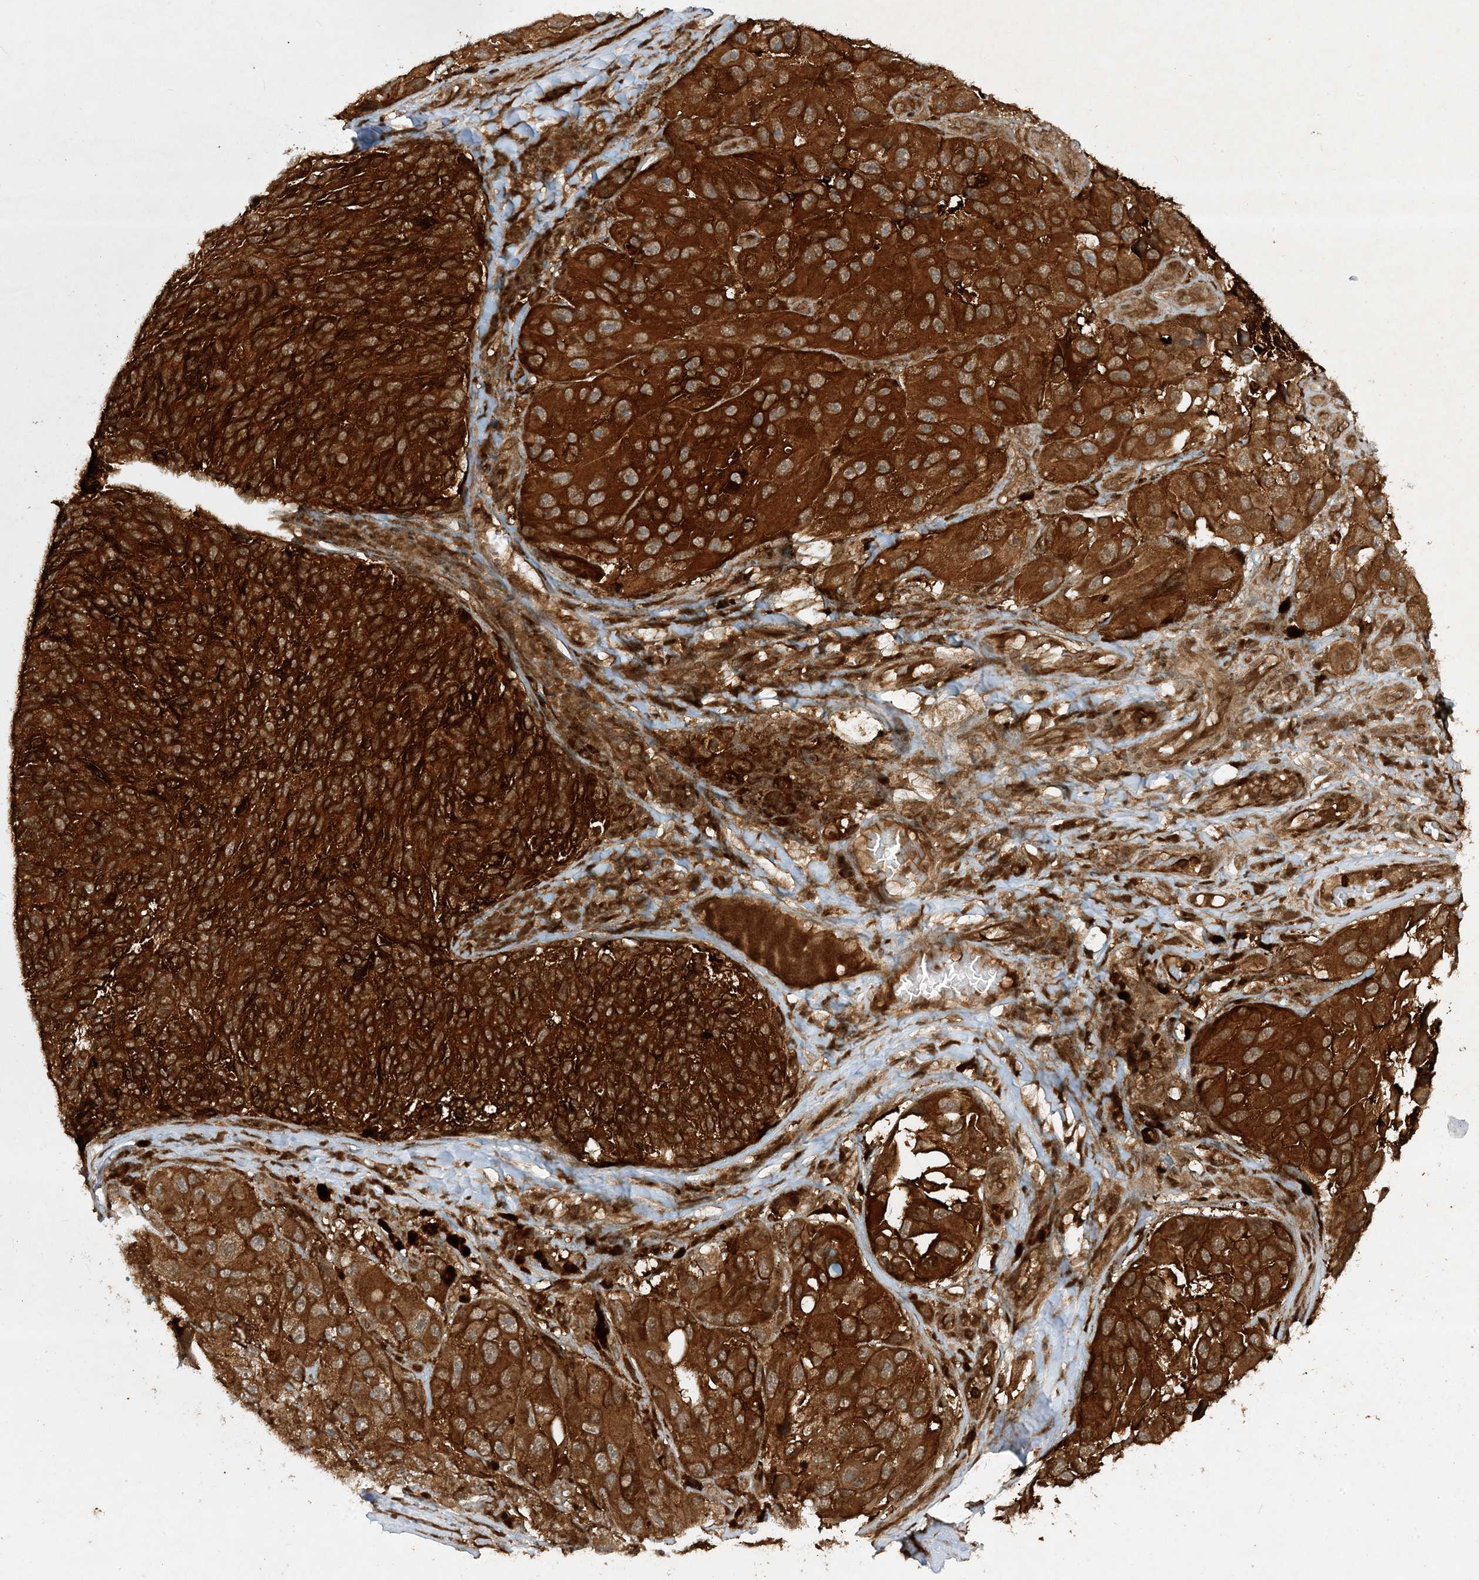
{"staining": {"intensity": "strong", "quantity": ">75%", "location": "cytoplasmic/membranous"}, "tissue": "melanoma", "cell_type": "Tumor cells", "image_type": "cancer", "snomed": [{"axis": "morphology", "description": "Malignant melanoma, NOS"}, {"axis": "topography", "description": "Skin"}], "caption": "Malignant melanoma stained for a protein shows strong cytoplasmic/membranous positivity in tumor cells.", "gene": "CERT1", "patient": {"sex": "female", "age": 73}}